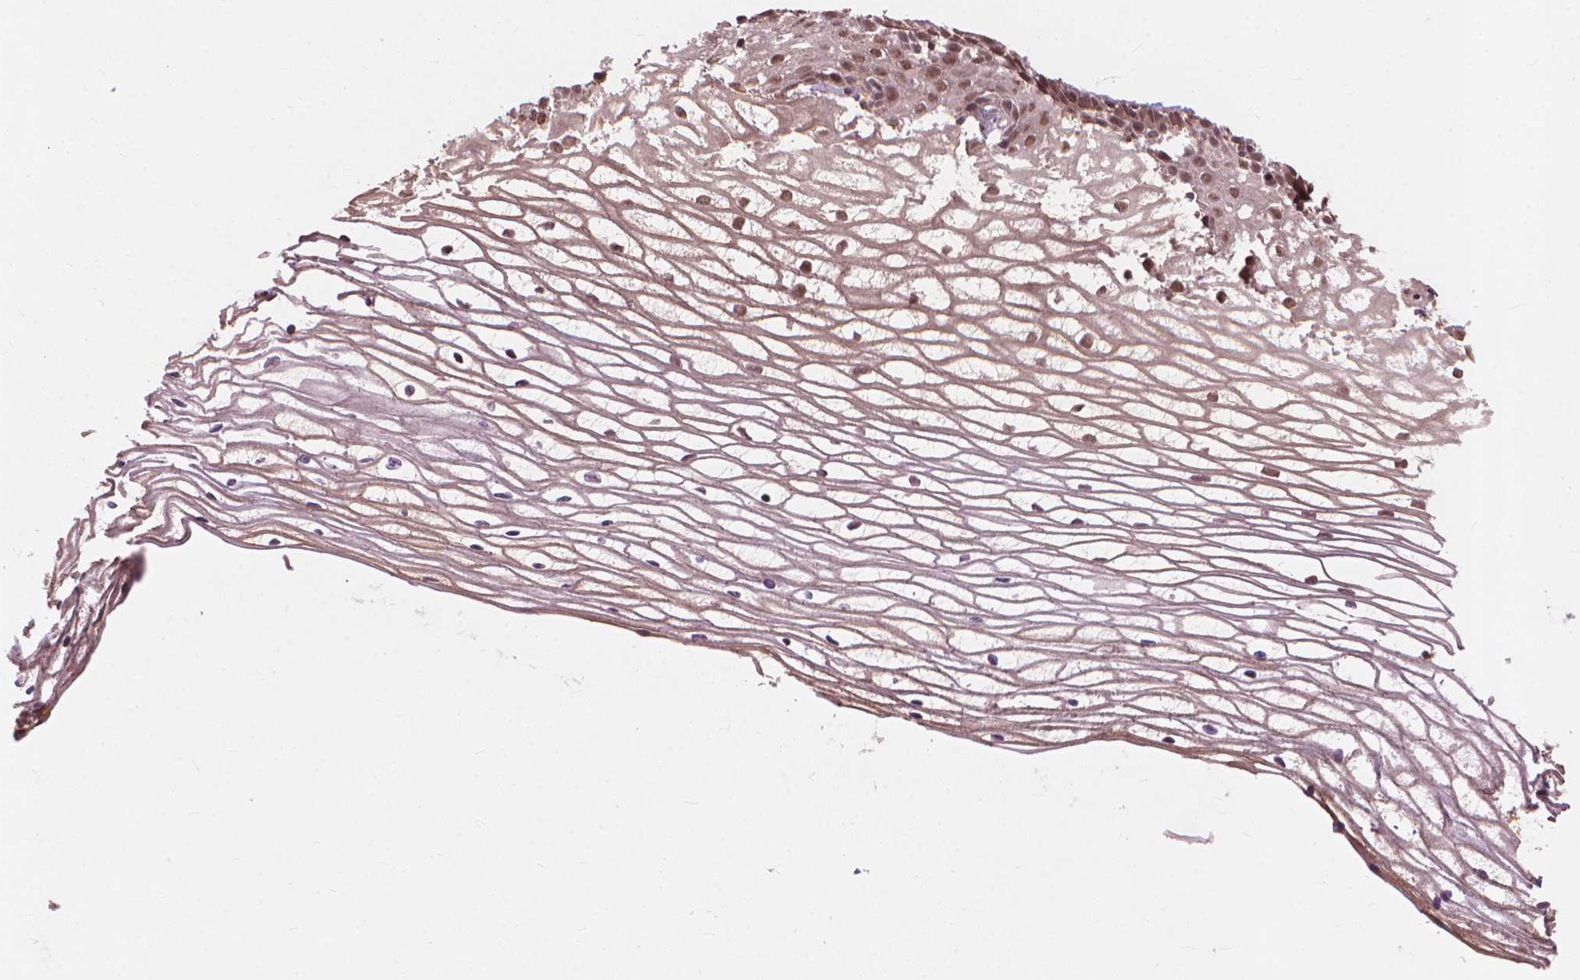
{"staining": {"intensity": "moderate", "quantity": ">75%", "location": "cytoplasmic/membranous,nuclear"}, "tissue": "cervix", "cell_type": "Glandular cells", "image_type": "normal", "snomed": [{"axis": "morphology", "description": "Normal tissue, NOS"}, {"axis": "topography", "description": "Cervix"}], "caption": "Cervix stained with immunohistochemistry shows moderate cytoplasmic/membranous,nuclear expression in approximately >75% of glandular cells. (brown staining indicates protein expression, while blue staining denotes nuclei).", "gene": "SSU72", "patient": {"sex": "female", "age": 40}}